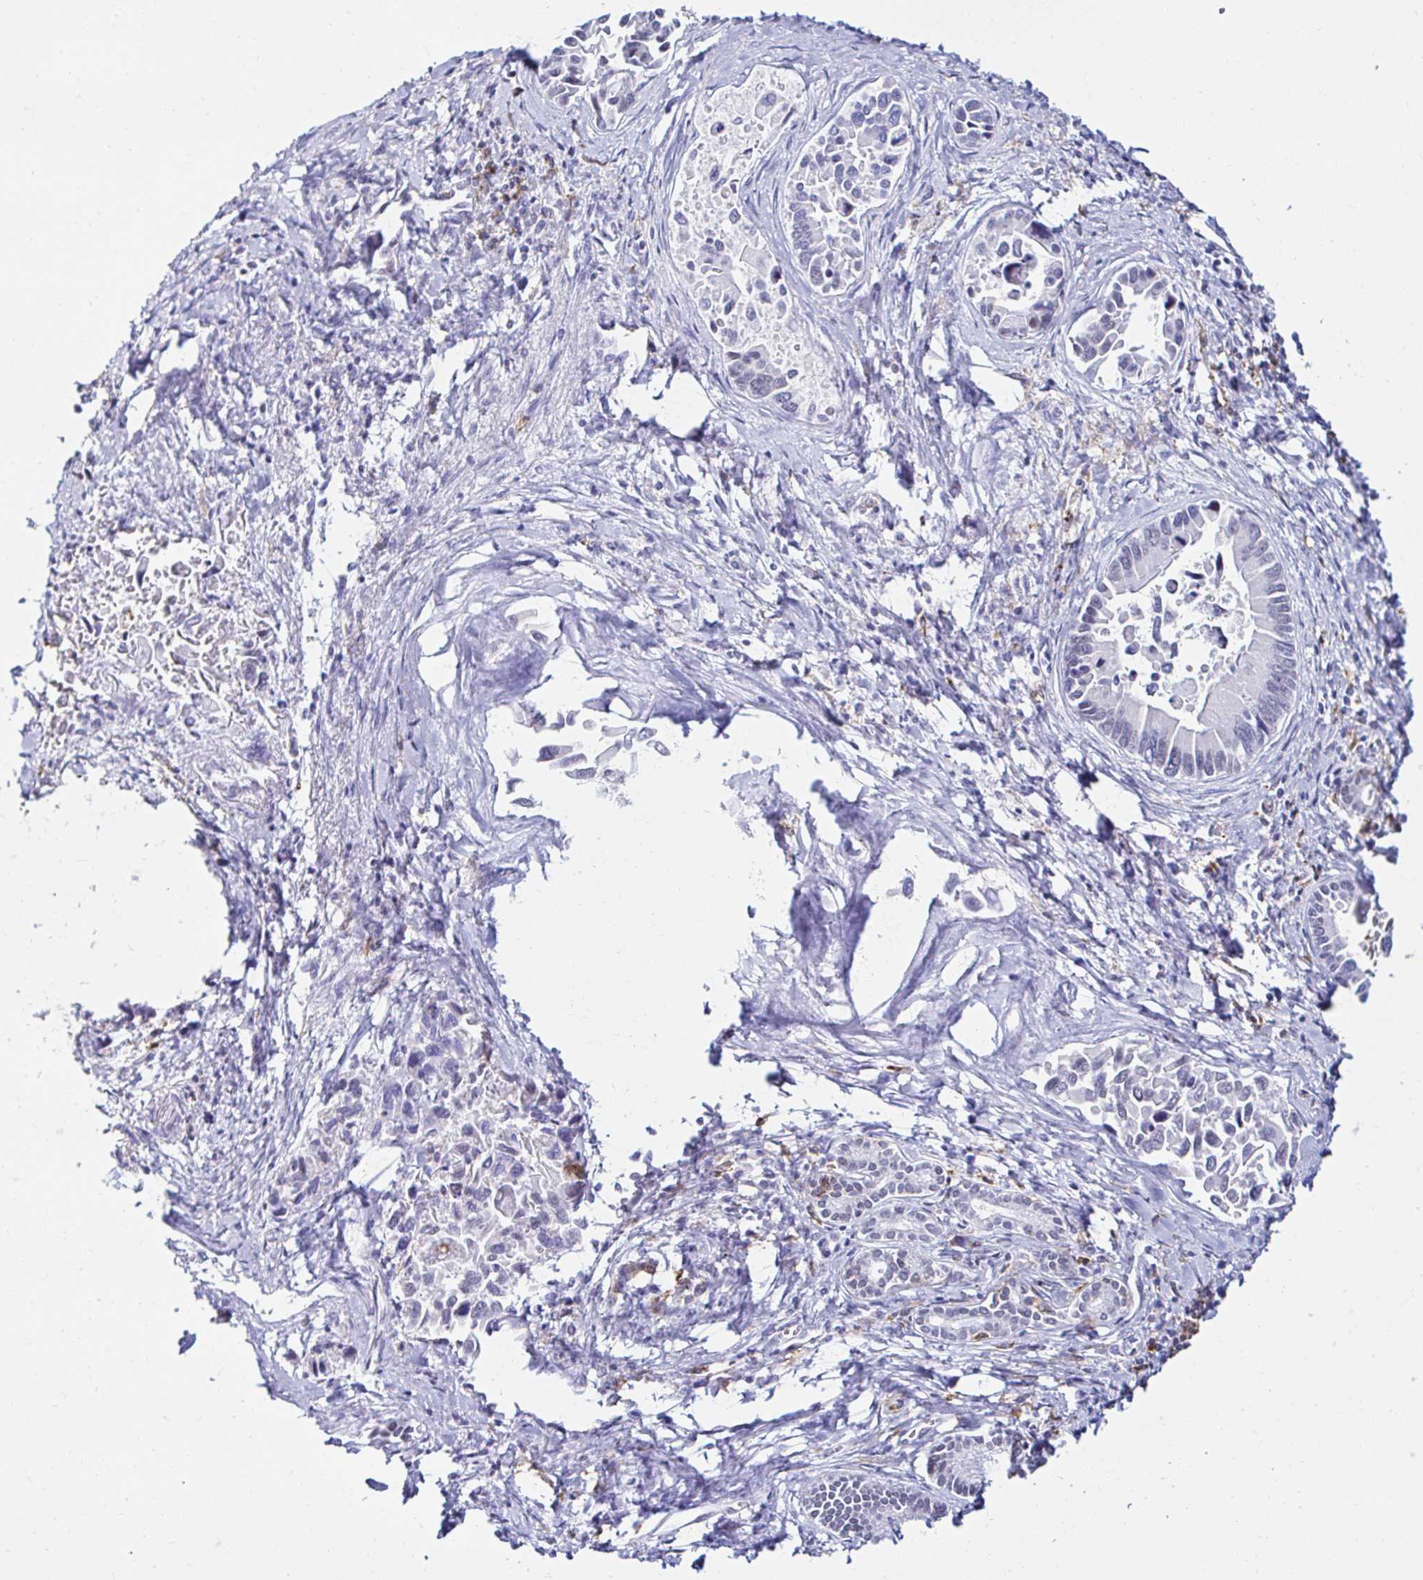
{"staining": {"intensity": "negative", "quantity": "none", "location": "none"}, "tissue": "liver cancer", "cell_type": "Tumor cells", "image_type": "cancer", "snomed": [{"axis": "morphology", "description": "Cholangiocarcinoma"}, {"axis": "topography", "description": "Liver"}], "caption": "High power microscopy histopathology image of an IHC photomicrograph of liver cholangiocarcinoma, revealing no significant positivity in tumor cells.", "gene": "CYBB", "patient": {"sex": "male", "age": 66}}